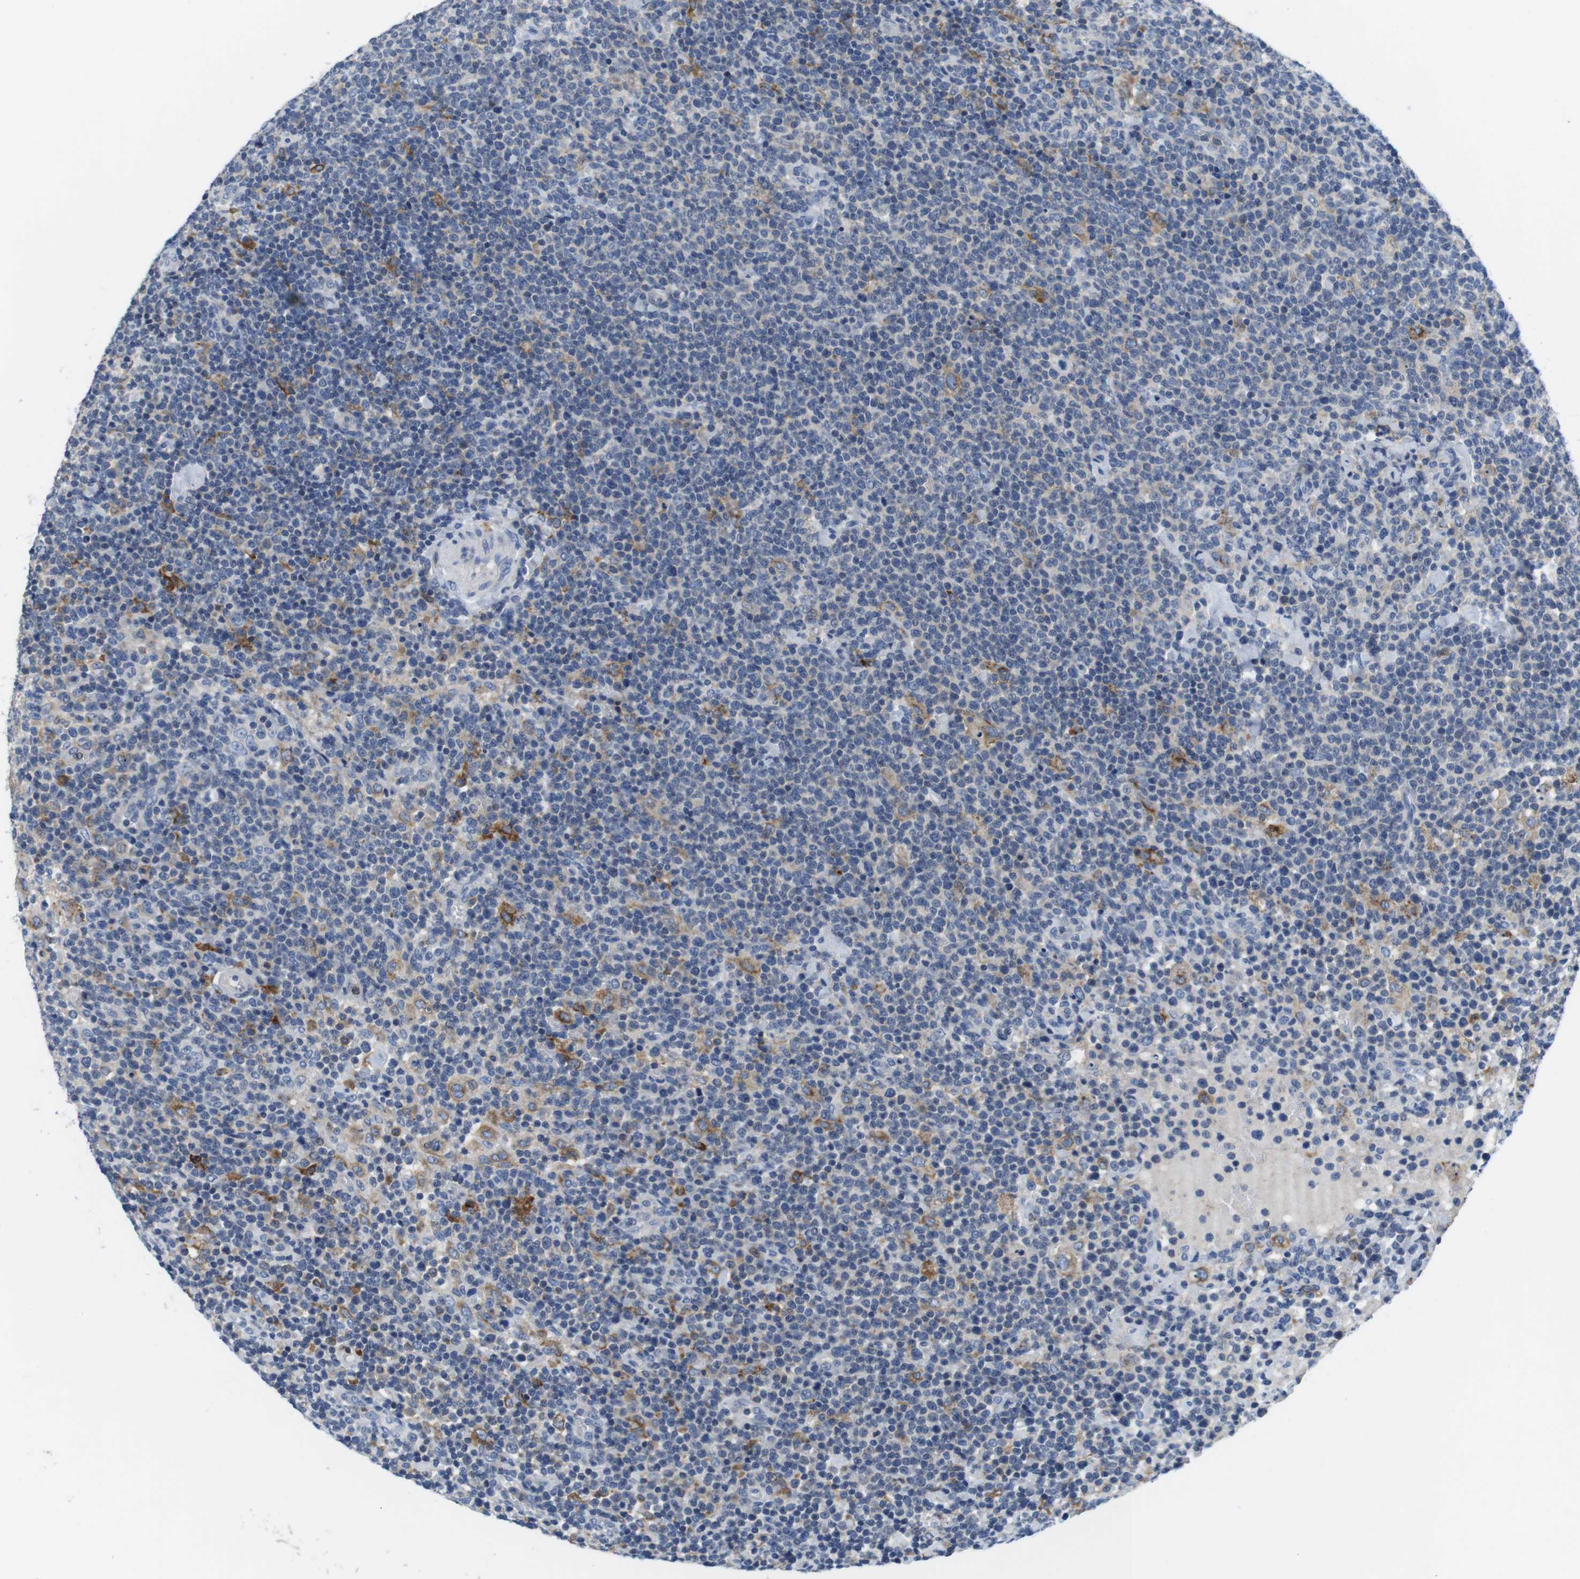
{"staining": {"intensity": "negative", "quantity": "none", "location": "none"}, "tissue": "lymphoma", "cell_type": "Tumor cells", "image_type": "cancer", "snomed": [{"axis": "morphology", "description": "Malignant lymphoma, non-Hodgkin's type, High grade"}, {"axis": "topography", "description": "Lymph node"}], "caption": "An immunohistochemistry (IHC) image of high-grade malignant lymphoma, non-Hodgkin's type is shown. There is no staining in tumor cells of high-grade malignant lymphoma, non-Hodgkin's type.", "gene": "CNGA2", "patient": {"sex": "male", "age": 61}}